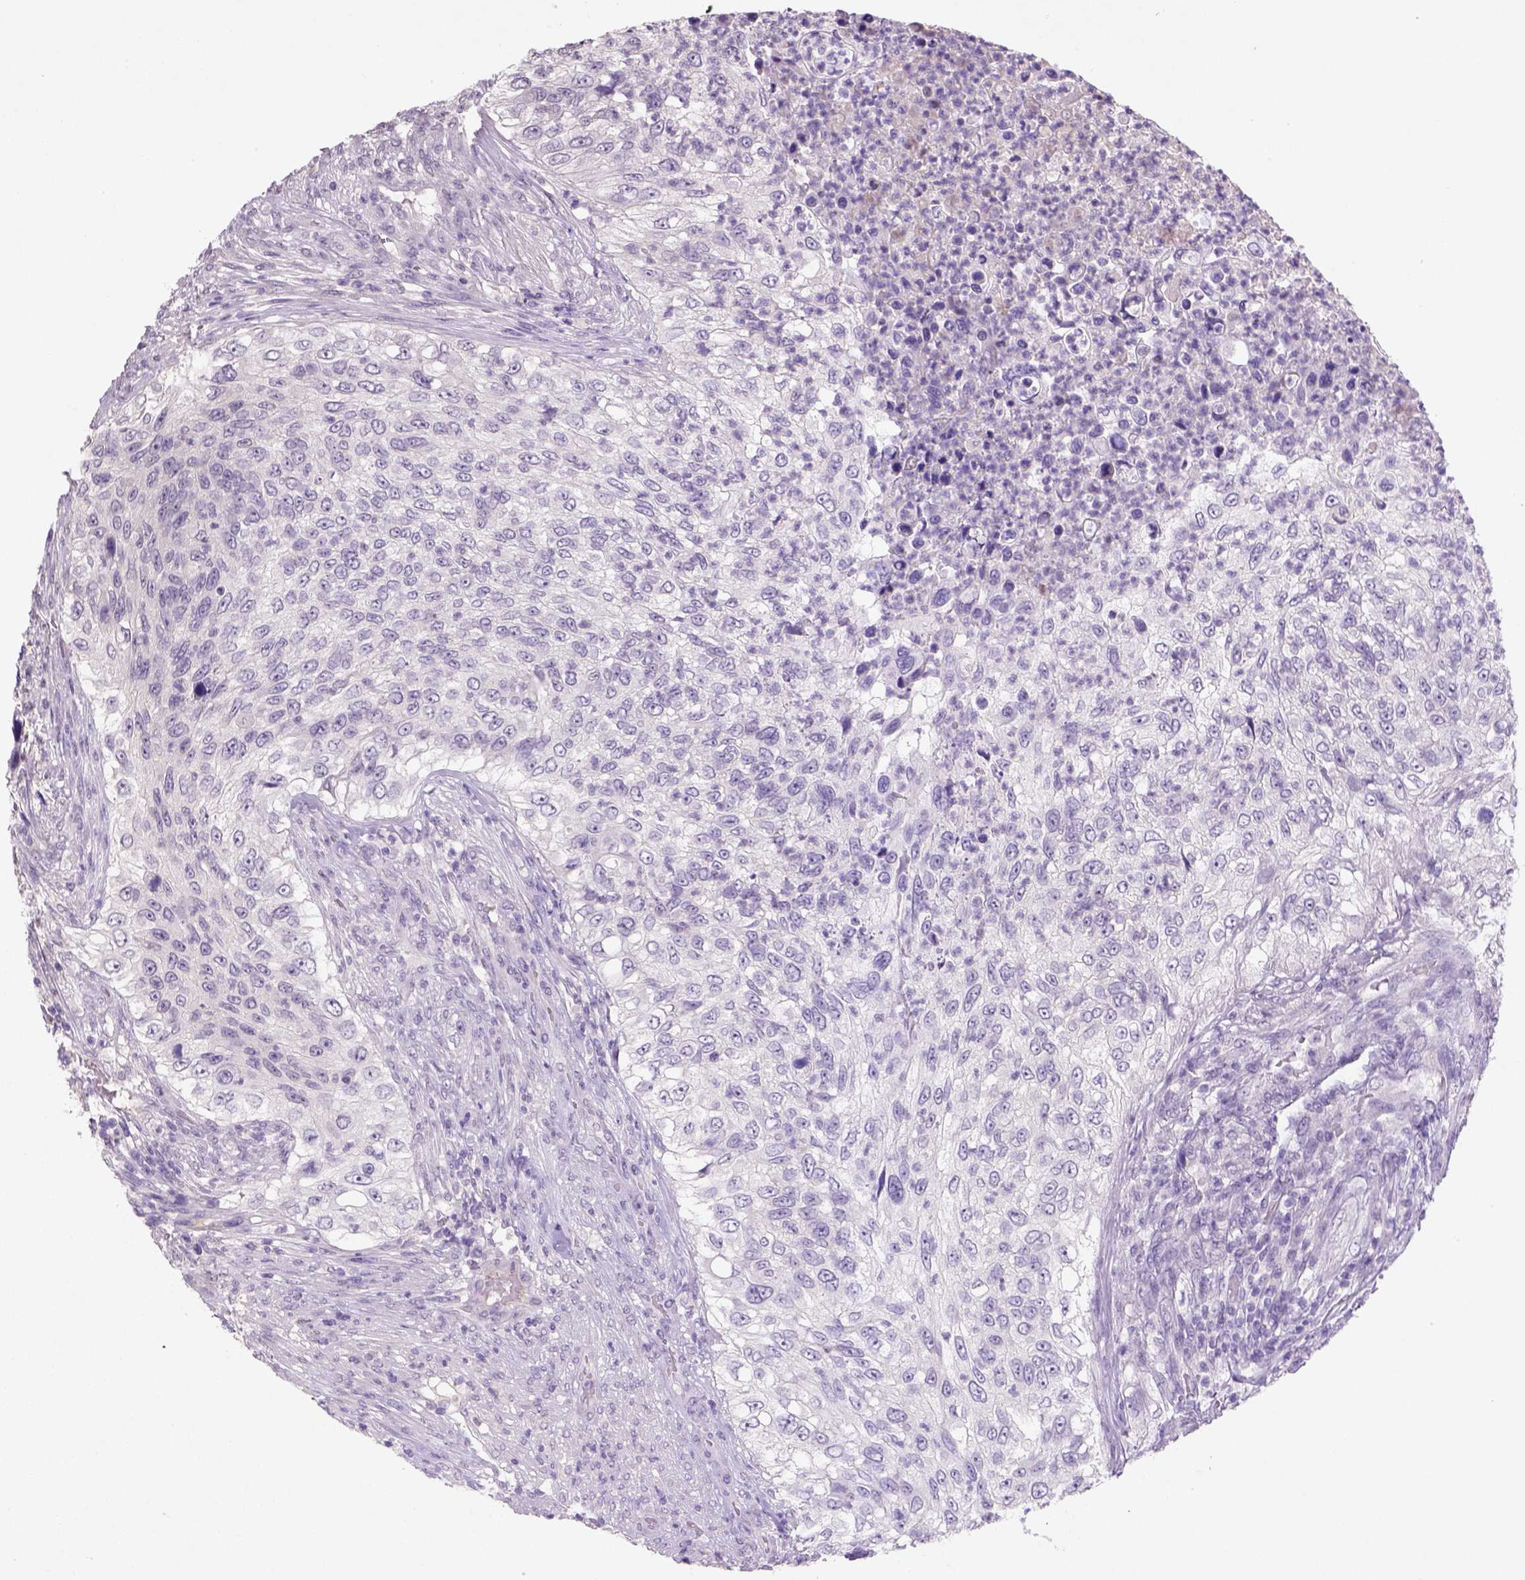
{"staining": {"intensity": "negative", "quantity": "none", "location": "none"}, "tissue": "urothelial cancer", "cell_type": "Tumor cells", "image_type": "cancer", "snomed": [{"axis": "morphology", "description": "Urothelial carcinoma, High grade"}, {"axis": "topography", "description": "Urinary bladder"}], "caption": "Immunohistochemical staining of human urothelial cancer exhibits no significant staining in tumor cells. Nuclei are stained in blue.", "gene": "NLGN2", "patient": {"sex": "female", "age": 60}}